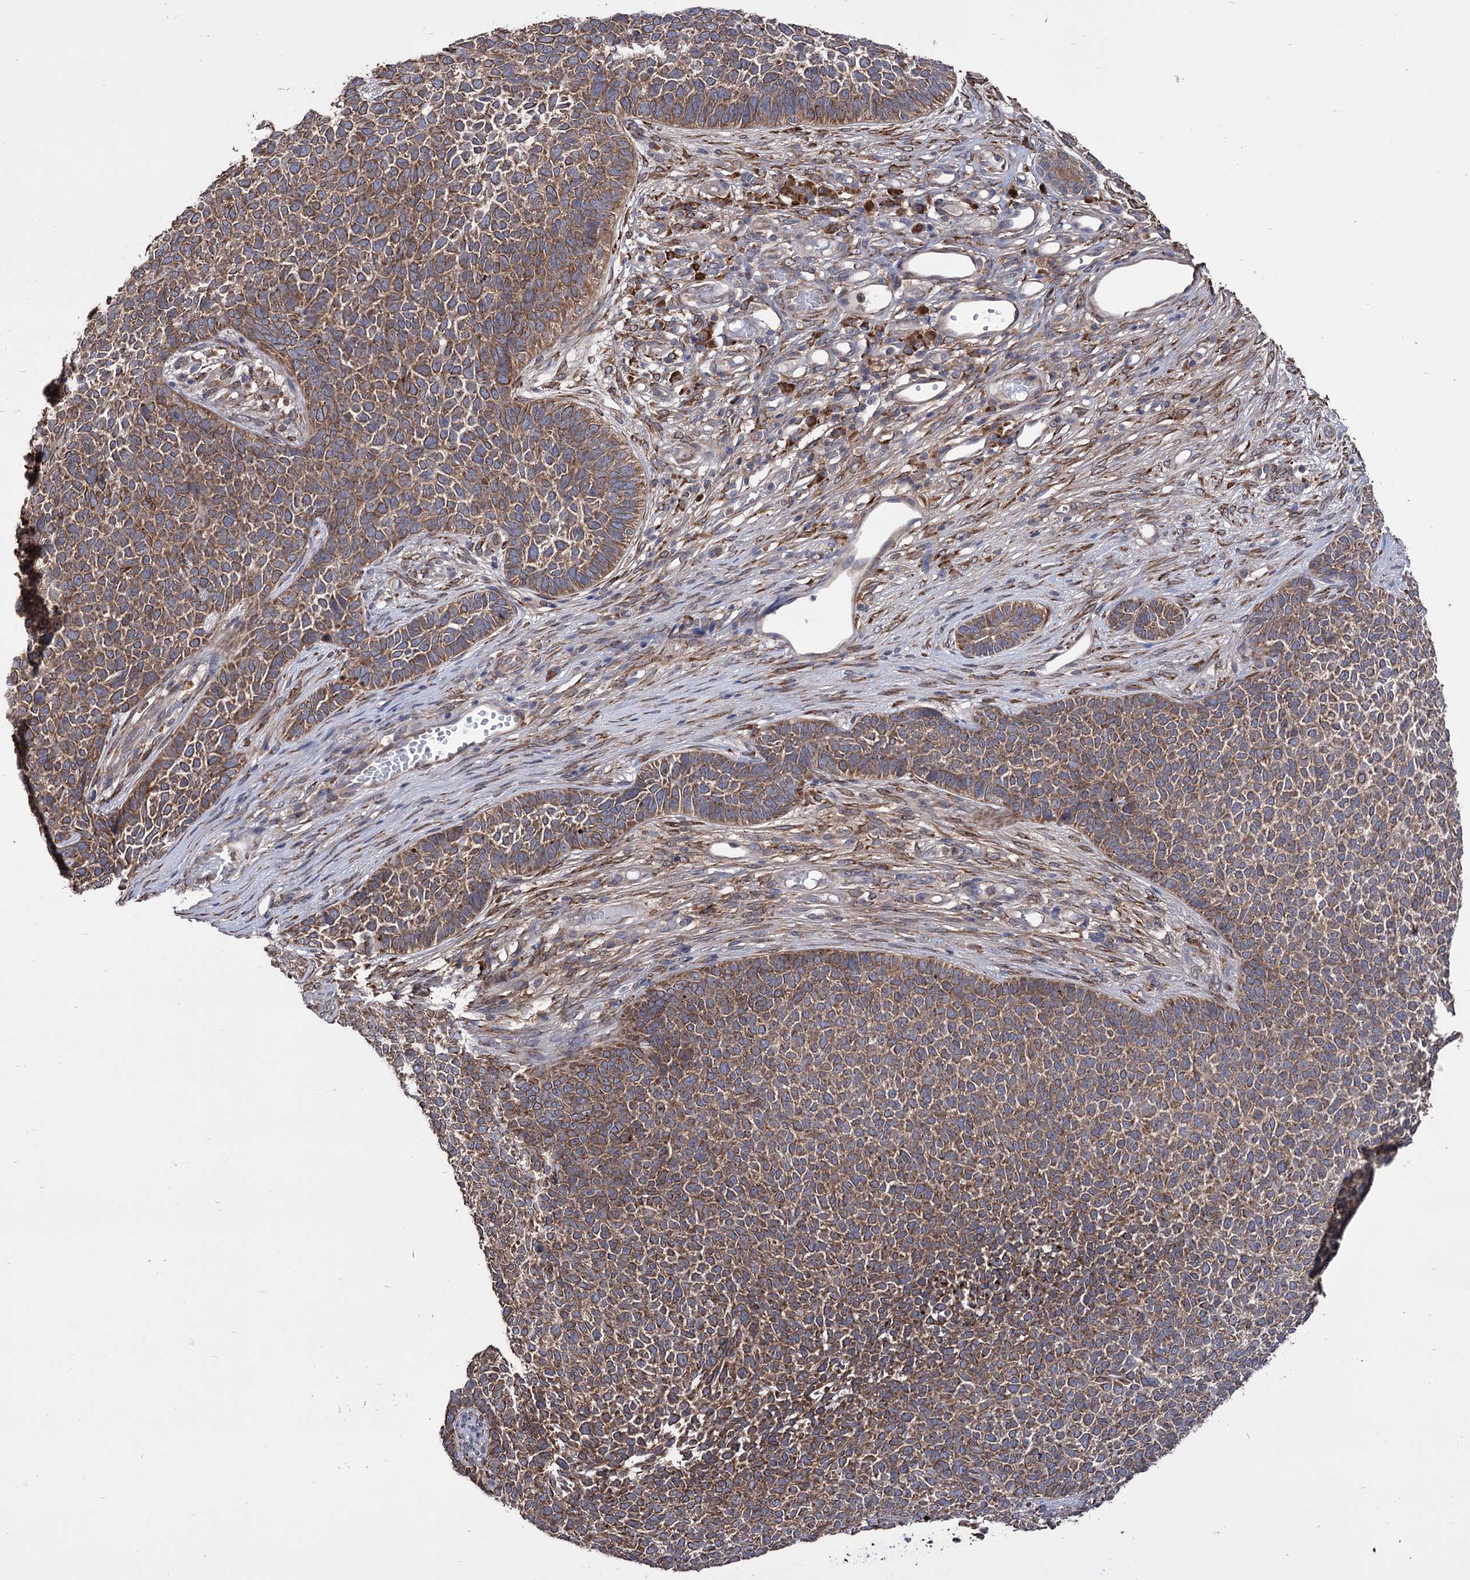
{"staining": {"intensity": "moderate", "quantity": ">75%", "location": "cytoplasmic/membranous"}, "tissue": "skin cancer", "cell_type": "Tumor cells", "image_type": "cancer", "snomed": [{"axis": "morphology", "description": "Basal cell carcinoma"}, {"axis": "topography", "description": "Skin"}], "caption": "An image of human skin cancer (basal cell carcinoma) stained for a protein displays moderate cytoplasmic/membranous brown staining in tumor cells. (DAB = brown stain, brightfield microscopy at high magnification).", "gene": "CDAN1", "patient": {"sex": "female", "age": 84}}